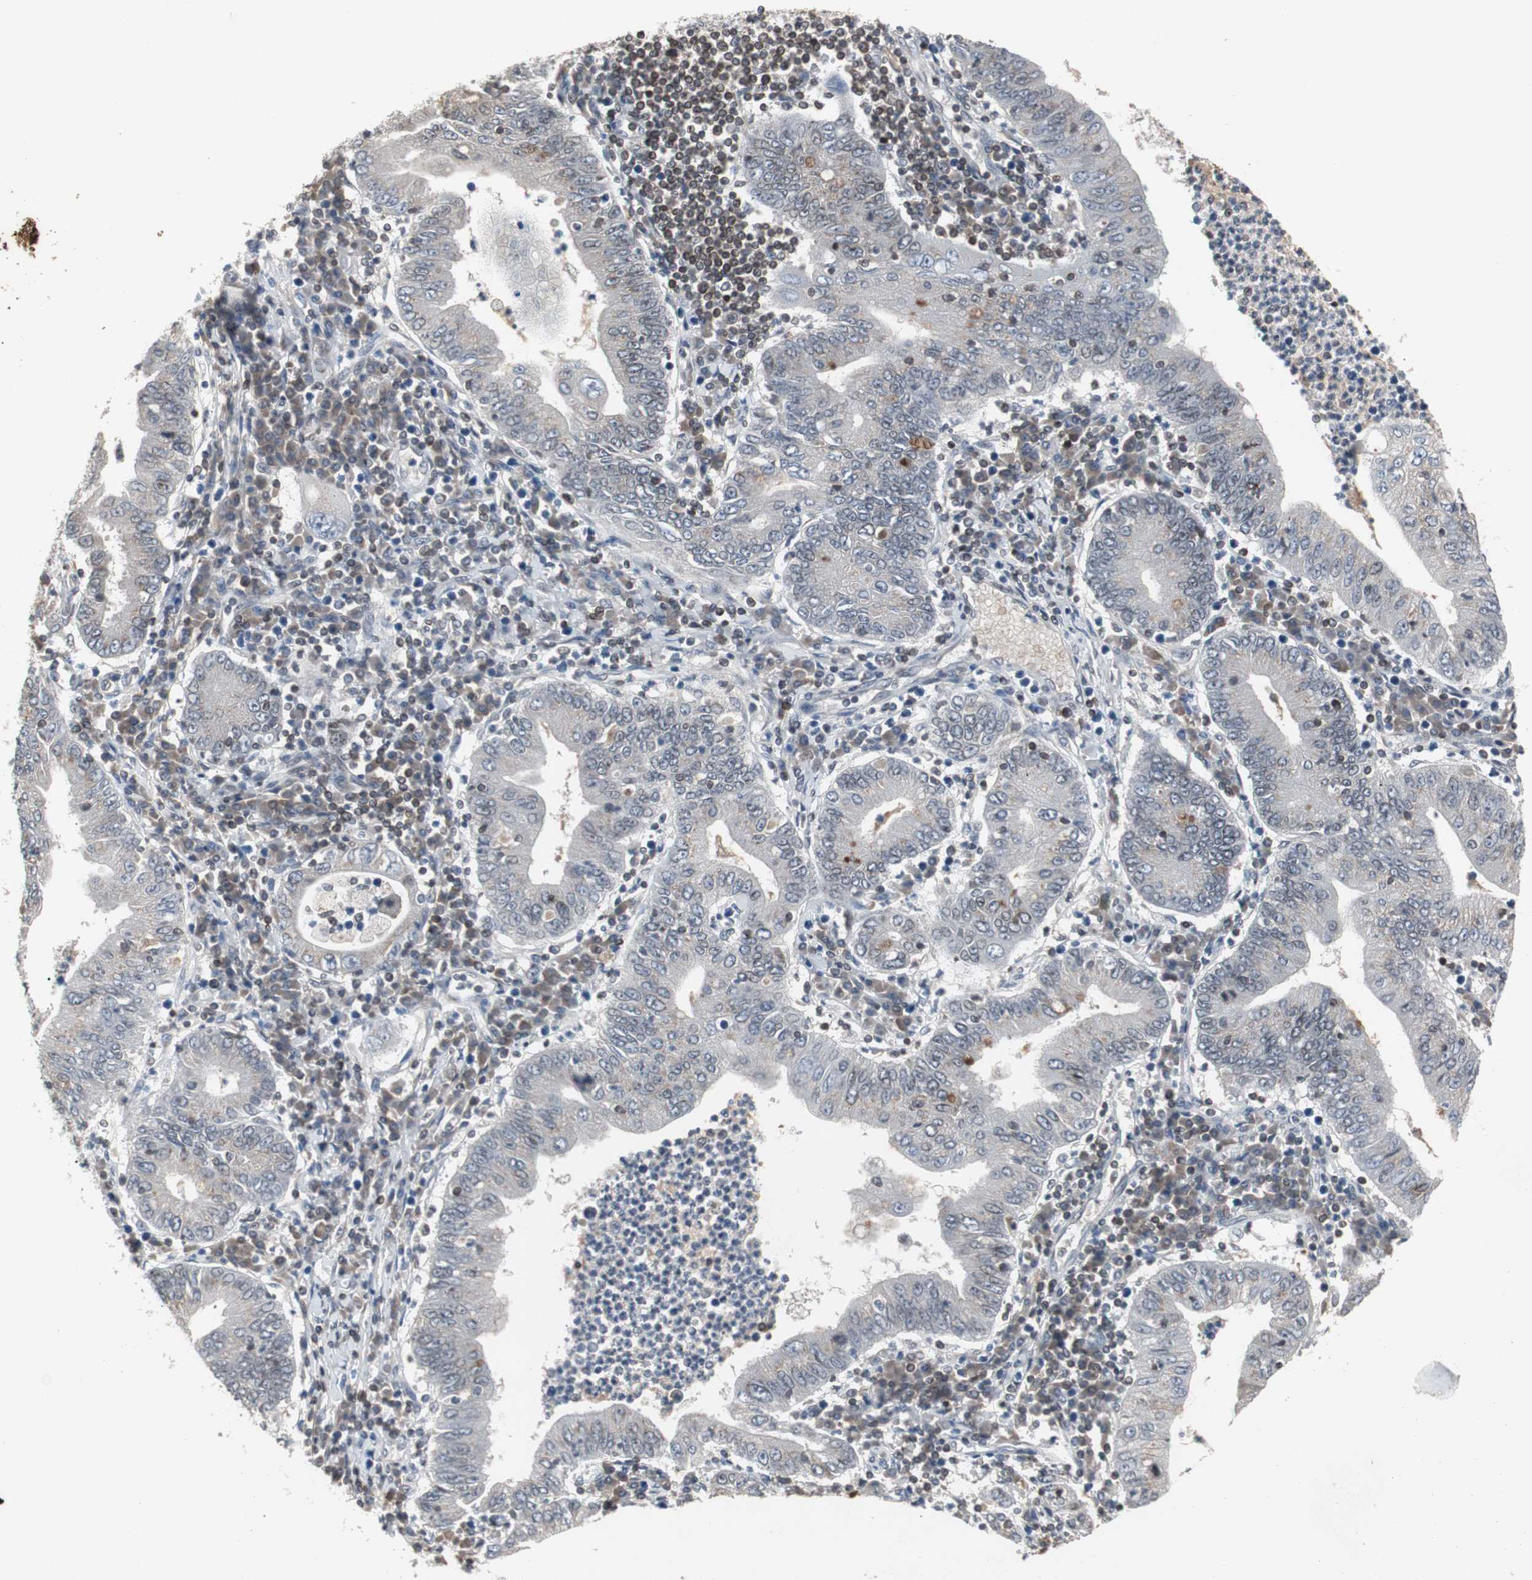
{"staining": {"intensity": "negative", "quantity": "none", "location": "none"}, "tissue": "stomach cancer", "cell_type": "Tumor cells", "image_type": "cancer", "snomed": [{"axis": "morphology", "description": "Normal tissue, NOS"}, {"axis": "morphology", "description": "Adenocarcinoma, NOS"}, {"axis": "topography", "description": "Esophagus"}, {"axis": "topography", "description": "Stomach, upper"}, {"axis": "topography", "description": "Peripheral nerve tissue"}], "caption": "Immunohistochemistry (IHC) of human stomach cancer (adenocarcinoma) reveals no positivity in tumor cells.", "gene": "ZNF396", "patient": {"sex": "male", "age": 62}}